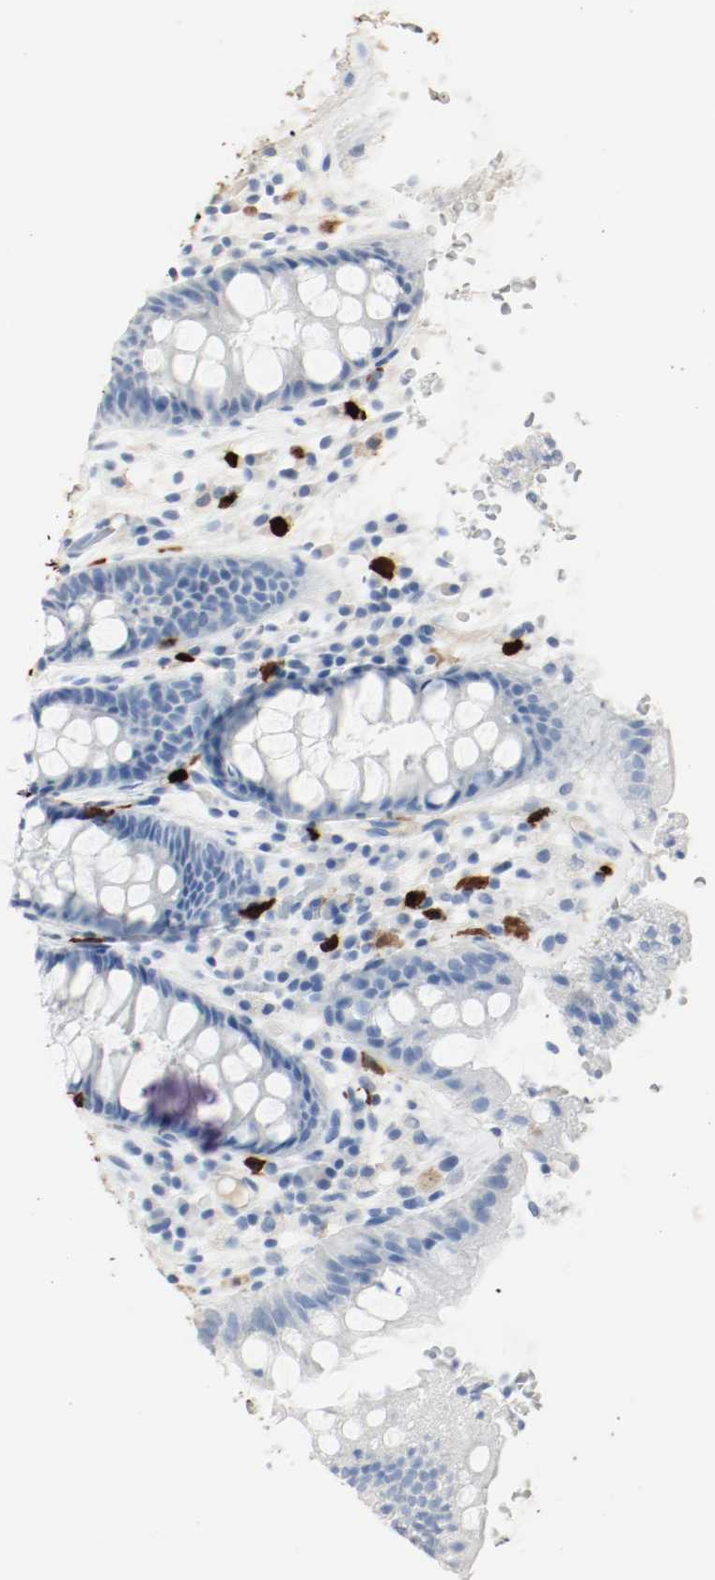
{"staining": {"intensity": "negative", "quantity": "none", "location": "none"}, "tissue": "rectum", "cell_type": "Glandular cells", "image_type": "normal", "snomed": [{"axis": "morphology", "description": "Normal tissue, NOS"}, {"axis": "topography", "description": "Rectum"}], "caption": "Immunohistochemistry (IHC) of unremarkable human rectum displays no positivity in glandular cells.", "gene": "S100A9", "patient": {"sex": "female", "age": 46}}